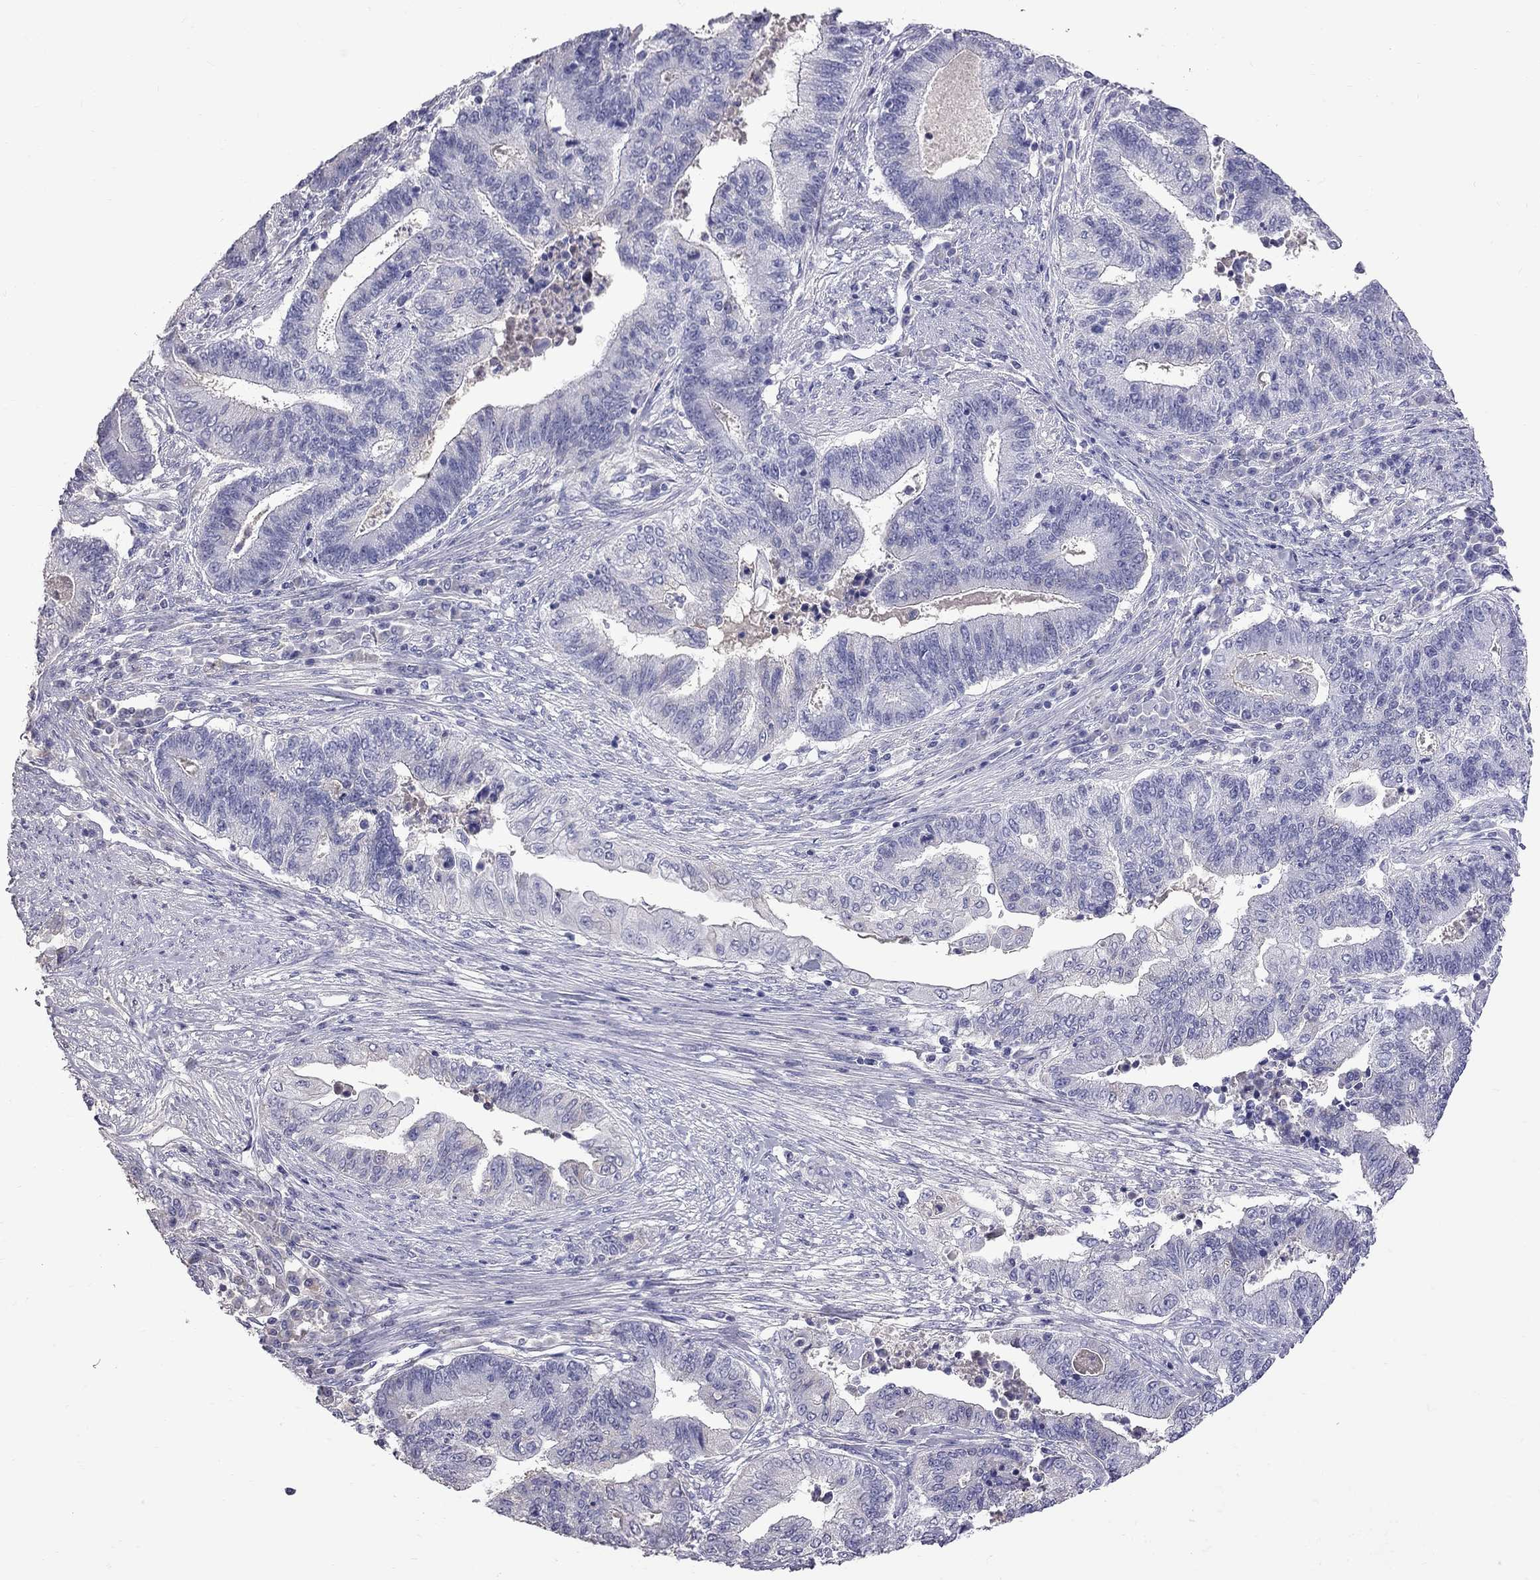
{"staining": {"intensity": "negative", "quantity": "none", "location": "none"}, "tissue": "endometrial cancer", "cell_type": "Tumor cells", "image_type": "cancer", "snomed": [{"axis": "morphology", "description": "Adenocarcinoma, NOS"}, {"axis": "topography", "description": "Uterus"}, {"axis": "topography", "description": "Endometrium"}], "caption": "A histopathology image of human endometrial cancer is negative for staining in tumor cells.", "gene": "CFAP91", "patient": {"sex": "female", "age": 54}}